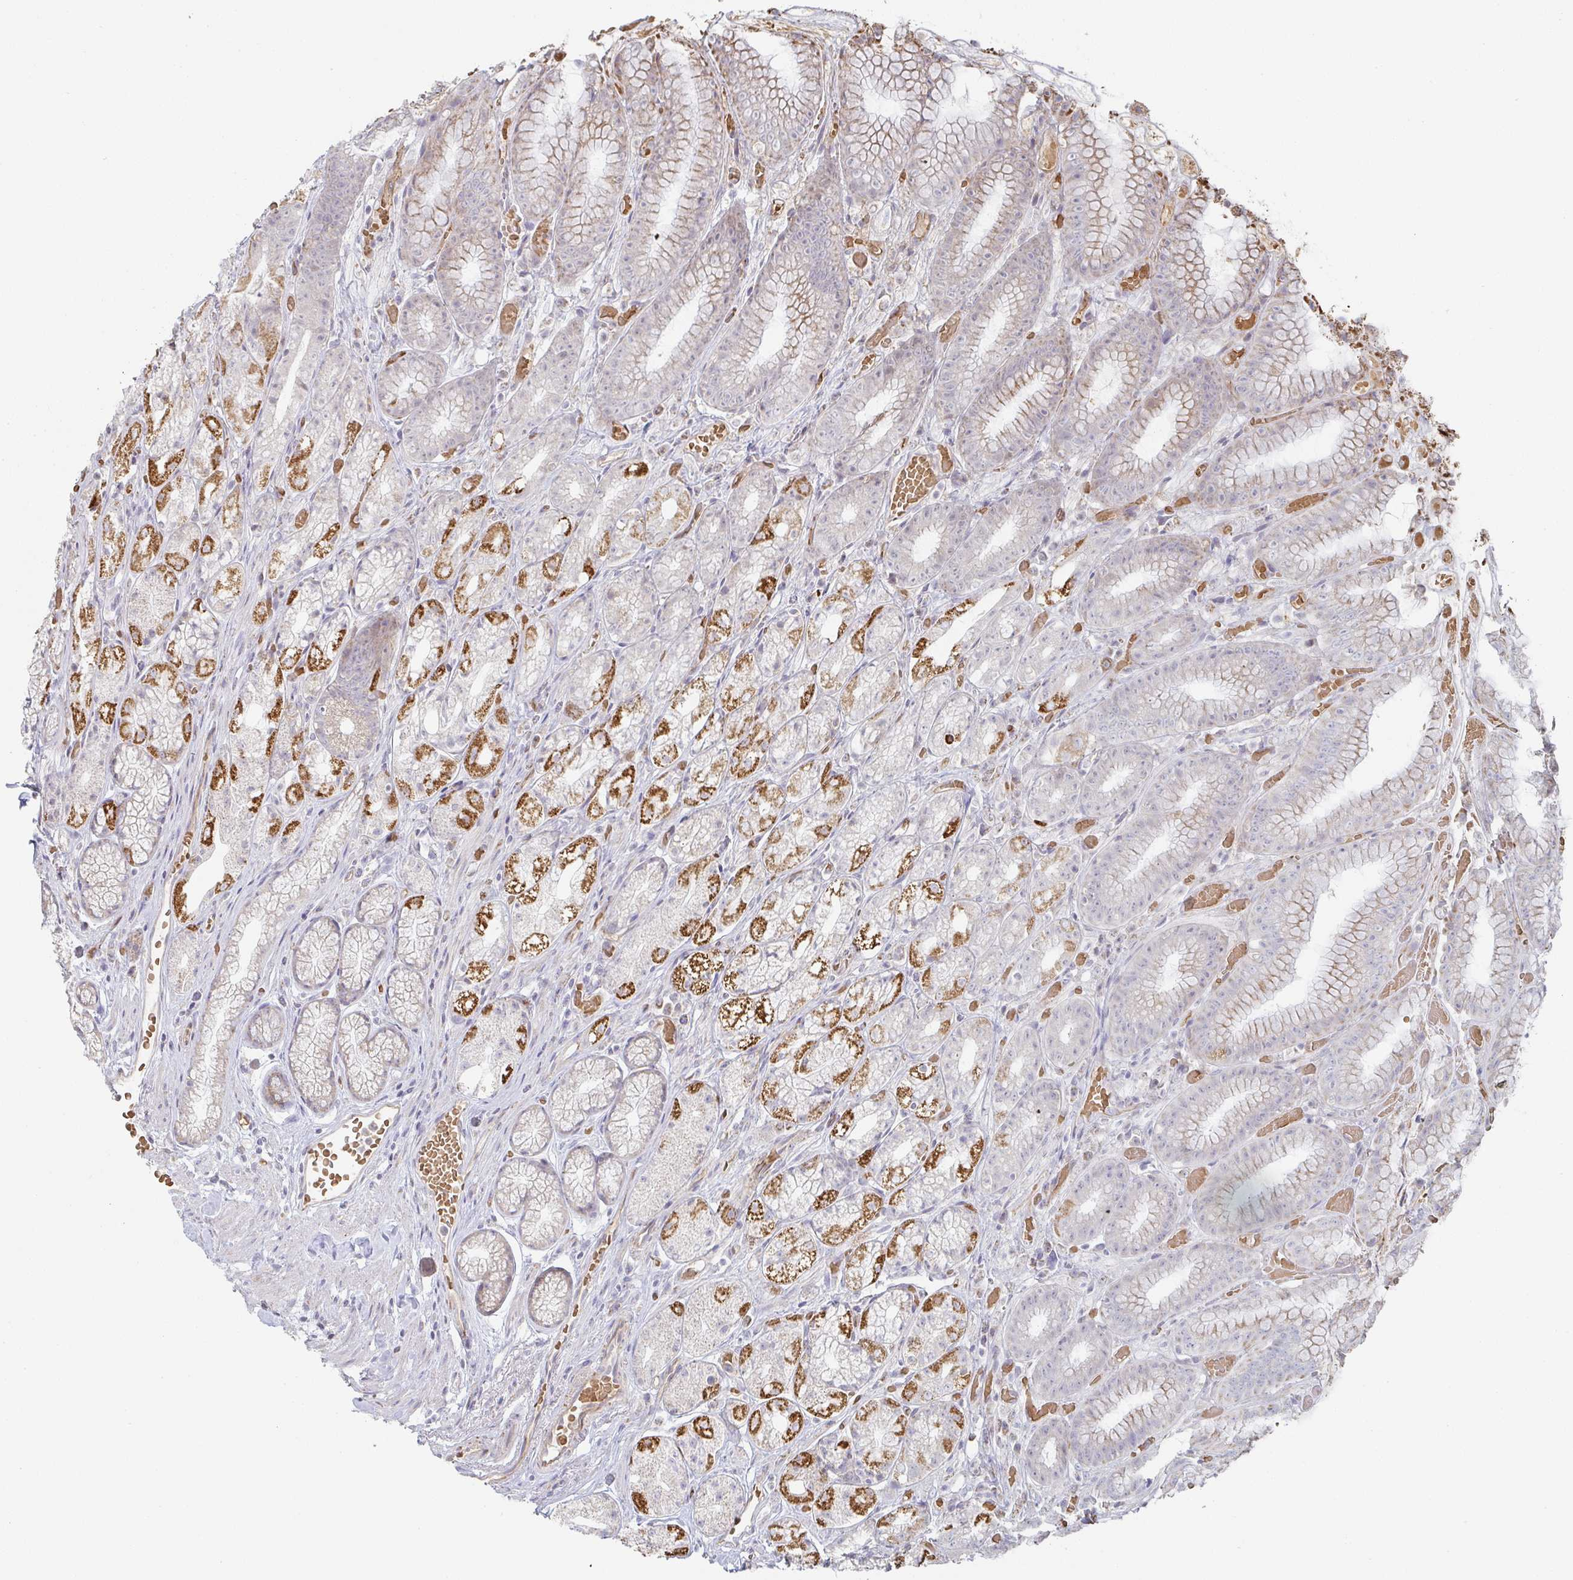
{"staining": {"intensity": "strong", "quantity": "25%-75%", "location": "cytoplasmic/membranous"}, "tissue": "stomach", "cell_type": "Glandular cells", "image_type": "normal", "snomed": [{"axis": "morphology", "description": "Normal tissue, NOS"}, {"axis": "topography", "description": "Smooth muscle"}, {"axis": "topography", "description": "Stomach"}], "caption": "Protein staining of unremarkable stomach reveals strong cytoplasmic/membranous expression in approximately 25%-75% of glandular cells.", "gene": "ZNF526", "patient": {"sex": "male", "age": 70}}